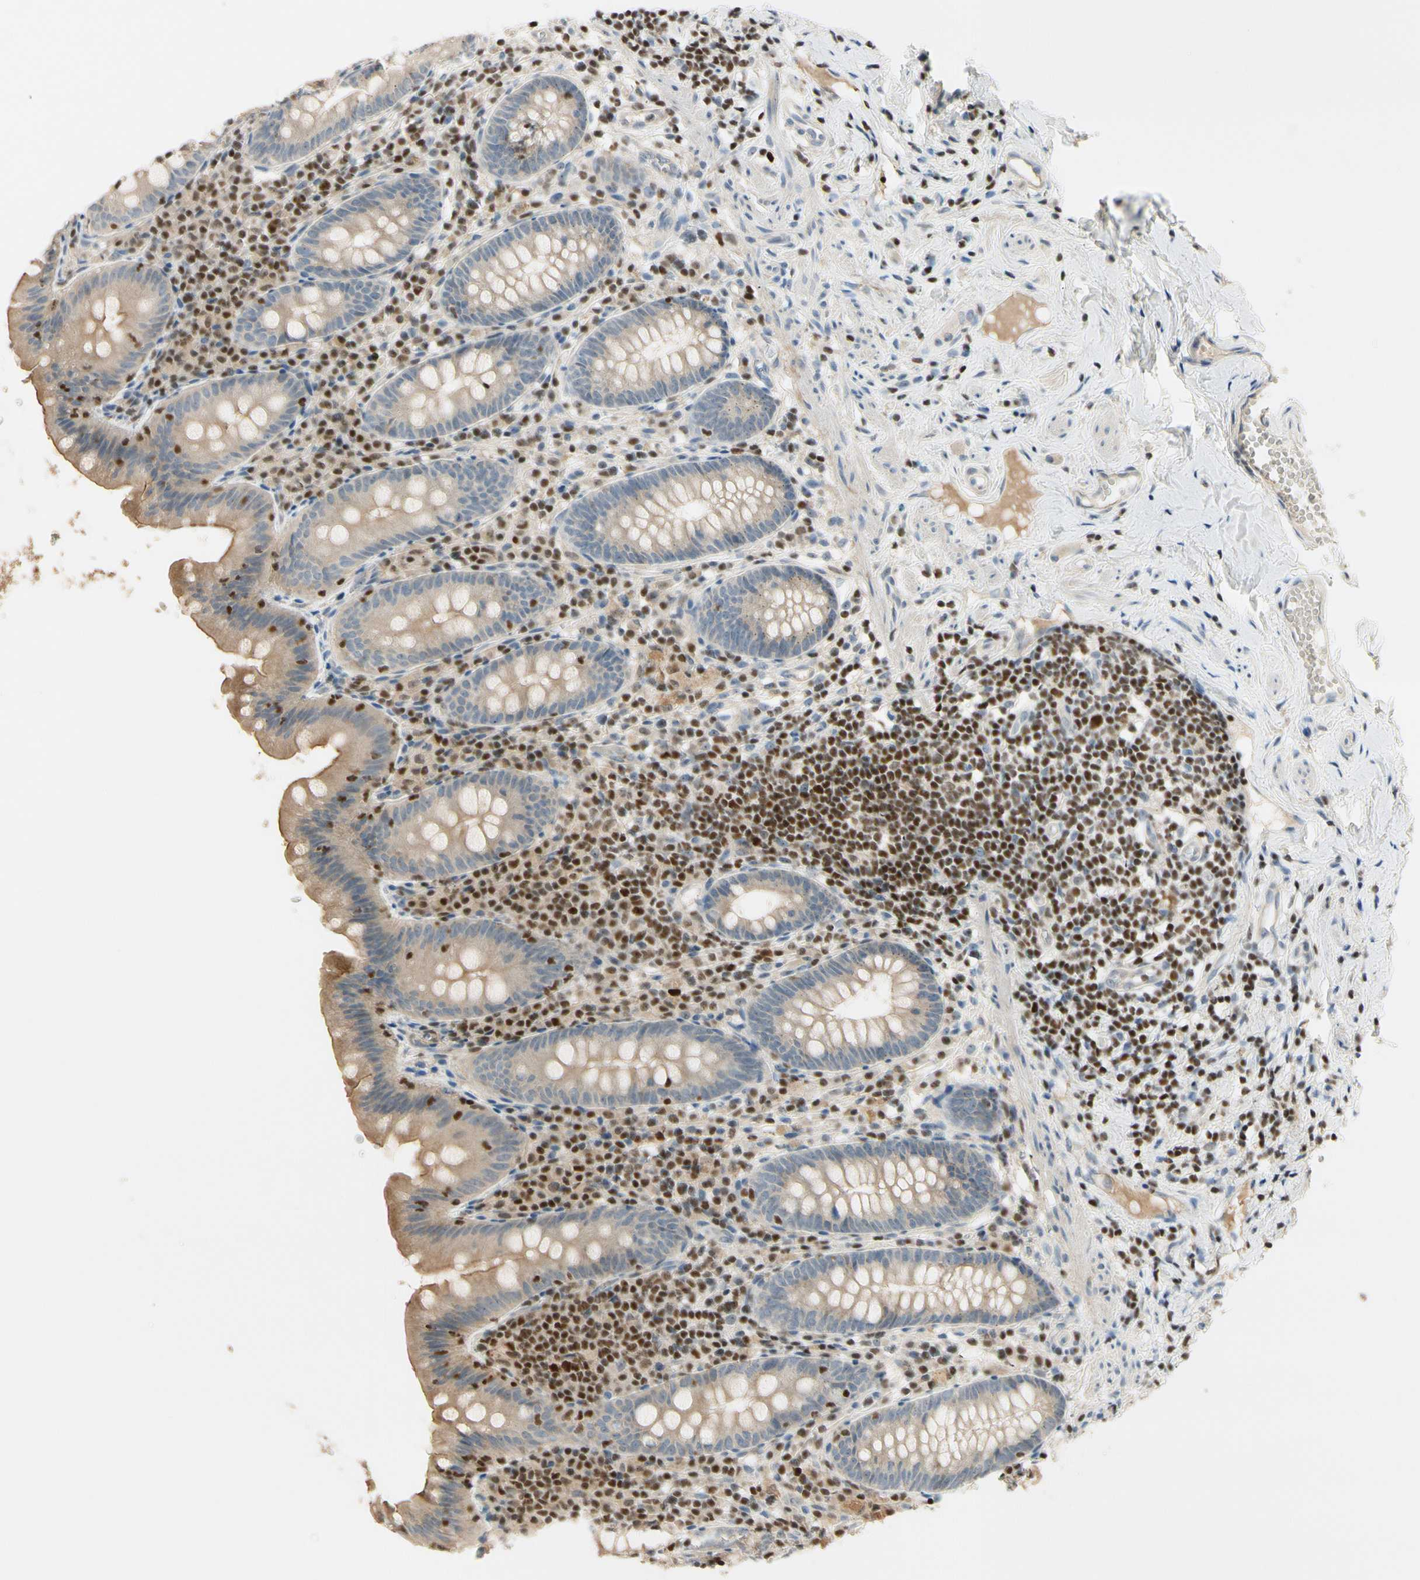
{"staining": {"intensity": "weak", "quantity": ">75%", "location": "cytoplasmic/membranous"}, "tissue": "appendix", "cell_type": "Glandular cells", "image_type": "normal", "snomed": [{"axis": "morphology", "description": "Normal tissue, NOS"}, {"axis": "topography", "description": "Appendix"}], "caption": "IHC image of benign appendix: human appendix stained using immunohistochemistry (IHC) exhibits low levels of weak protein expression localized specifically in the cytoplasmic/membranous of glandular cells, appearing as a cytoplasmic/membranous brown color.", "gene": "NFYA", "patient": {"sex": "male", "age": 52}}